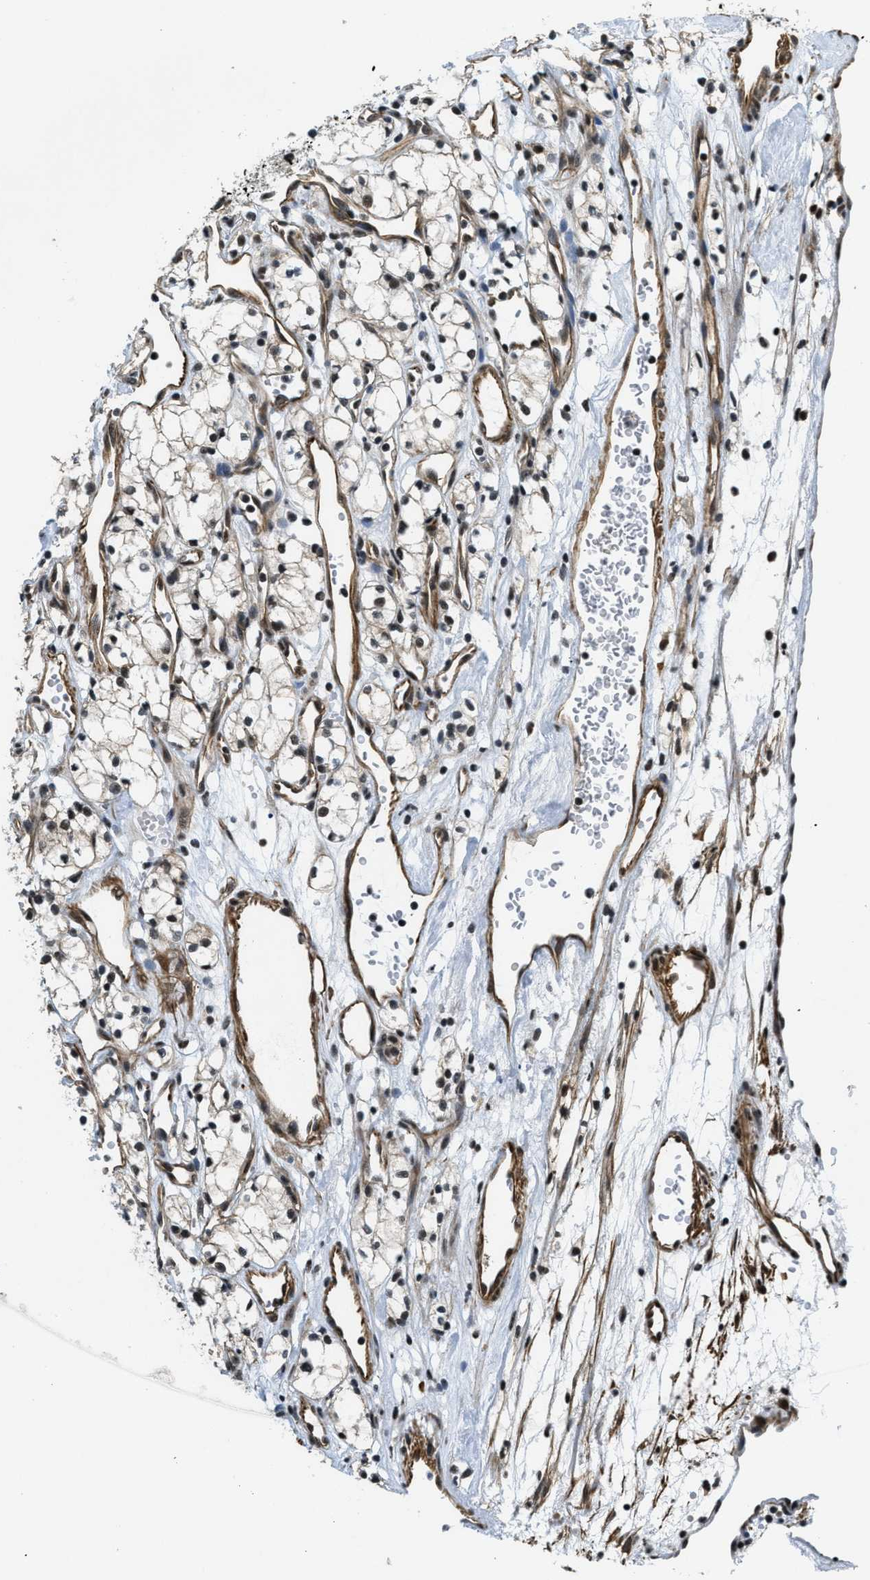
{"staining": {"intensity": "moderate", "quantity": ">75%", "location": "cytoplasmic/membranous,nuclear"}, "tissue": "renal cancer", "cell_type": "Tumor cells", "image_type": "cancer", "snomed": [{"axis": "morphology", "description": "Adenocarcinoma, NOS"}, {"axis": "topography", "description": "Kidney"}], "caption": "Immunohistochemical staining of human renal cancer reveals medium levels of moderate cytoplasmic/membranous and nuclear expression in approximately >75% of tumor cells. (DAB = brown stain, brightfield microscopy at high magnification).", "gene": "CFAP36", "patient": {"sex": "male", "age": 59}}